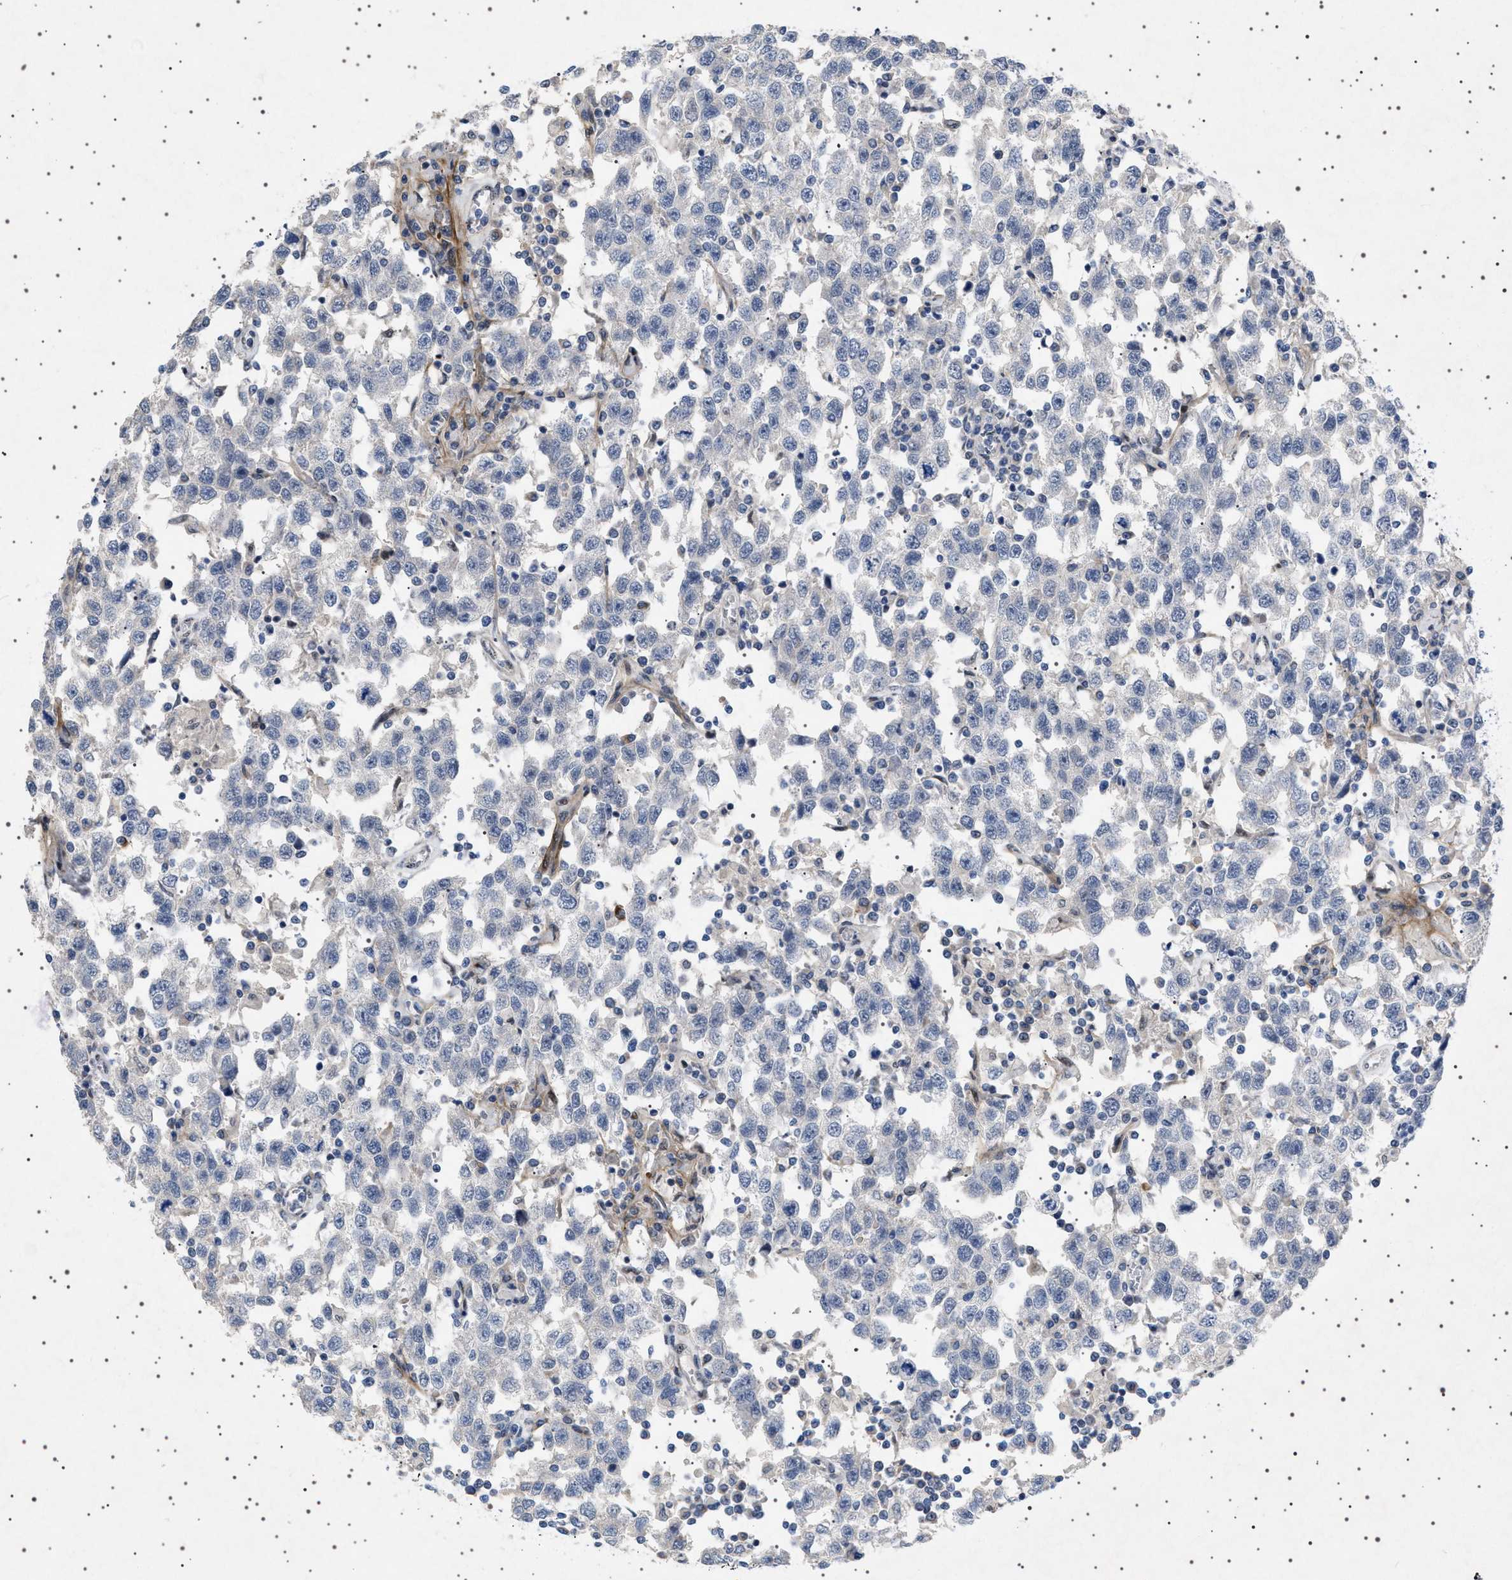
{"staining": {"intensity": "negative", "quantity": "none", "location": "none"}, "tissue": "testis cancer", "cell_type": "Tumor cells", "image_type": "cancer", "snomed": [{"axis": "morphology", "description": "Seminoma, NOS"}, {"axis": "topography", "description": "Testis"}], "caption": "Tumor cells are negative for brown protein staining in seminoma (testis).", "gene": "HTR1A", "patient": {"sex": "male", "age": 41}}